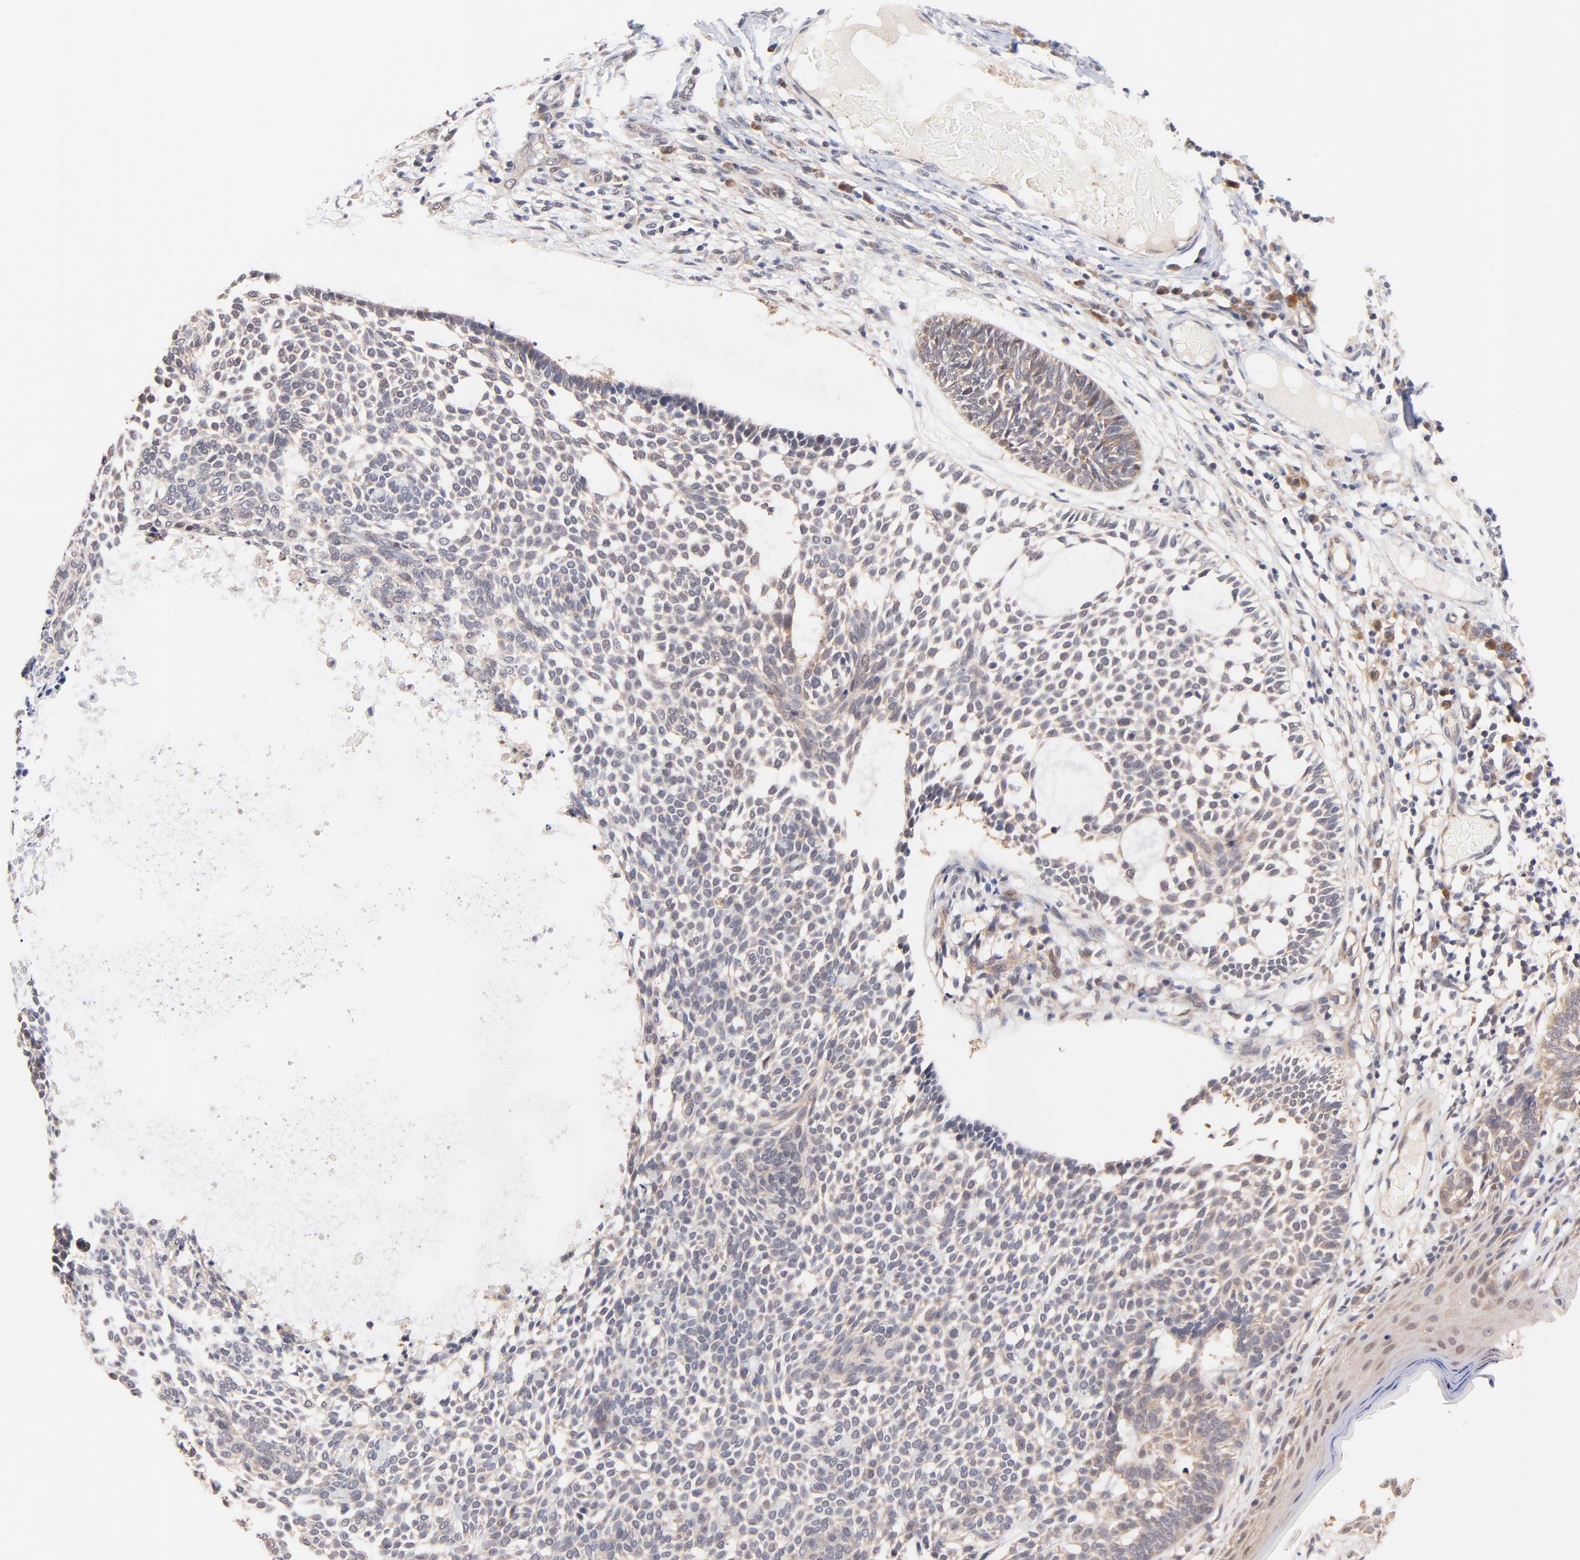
{"staining": {"intensity": "weak", "quantity": "25%-75%", "location": "cytoplasmic/membranous"}, "tissue": "skin cancer", "cell_type": "Tumor cells", "image_type": "cancer", "snomed": [{"axis": "morphology", "description": "Basal cell carcinoma"}, {"axis": "topography", "description": "Skin"}], "caption": "A brown stain shows weak cytoplasmic/membranous staining of a protein in human skin basal cell carcinoma tumor cells.", "gene": "TXNL1", "patient": {"sex": "male", "age": 87}}